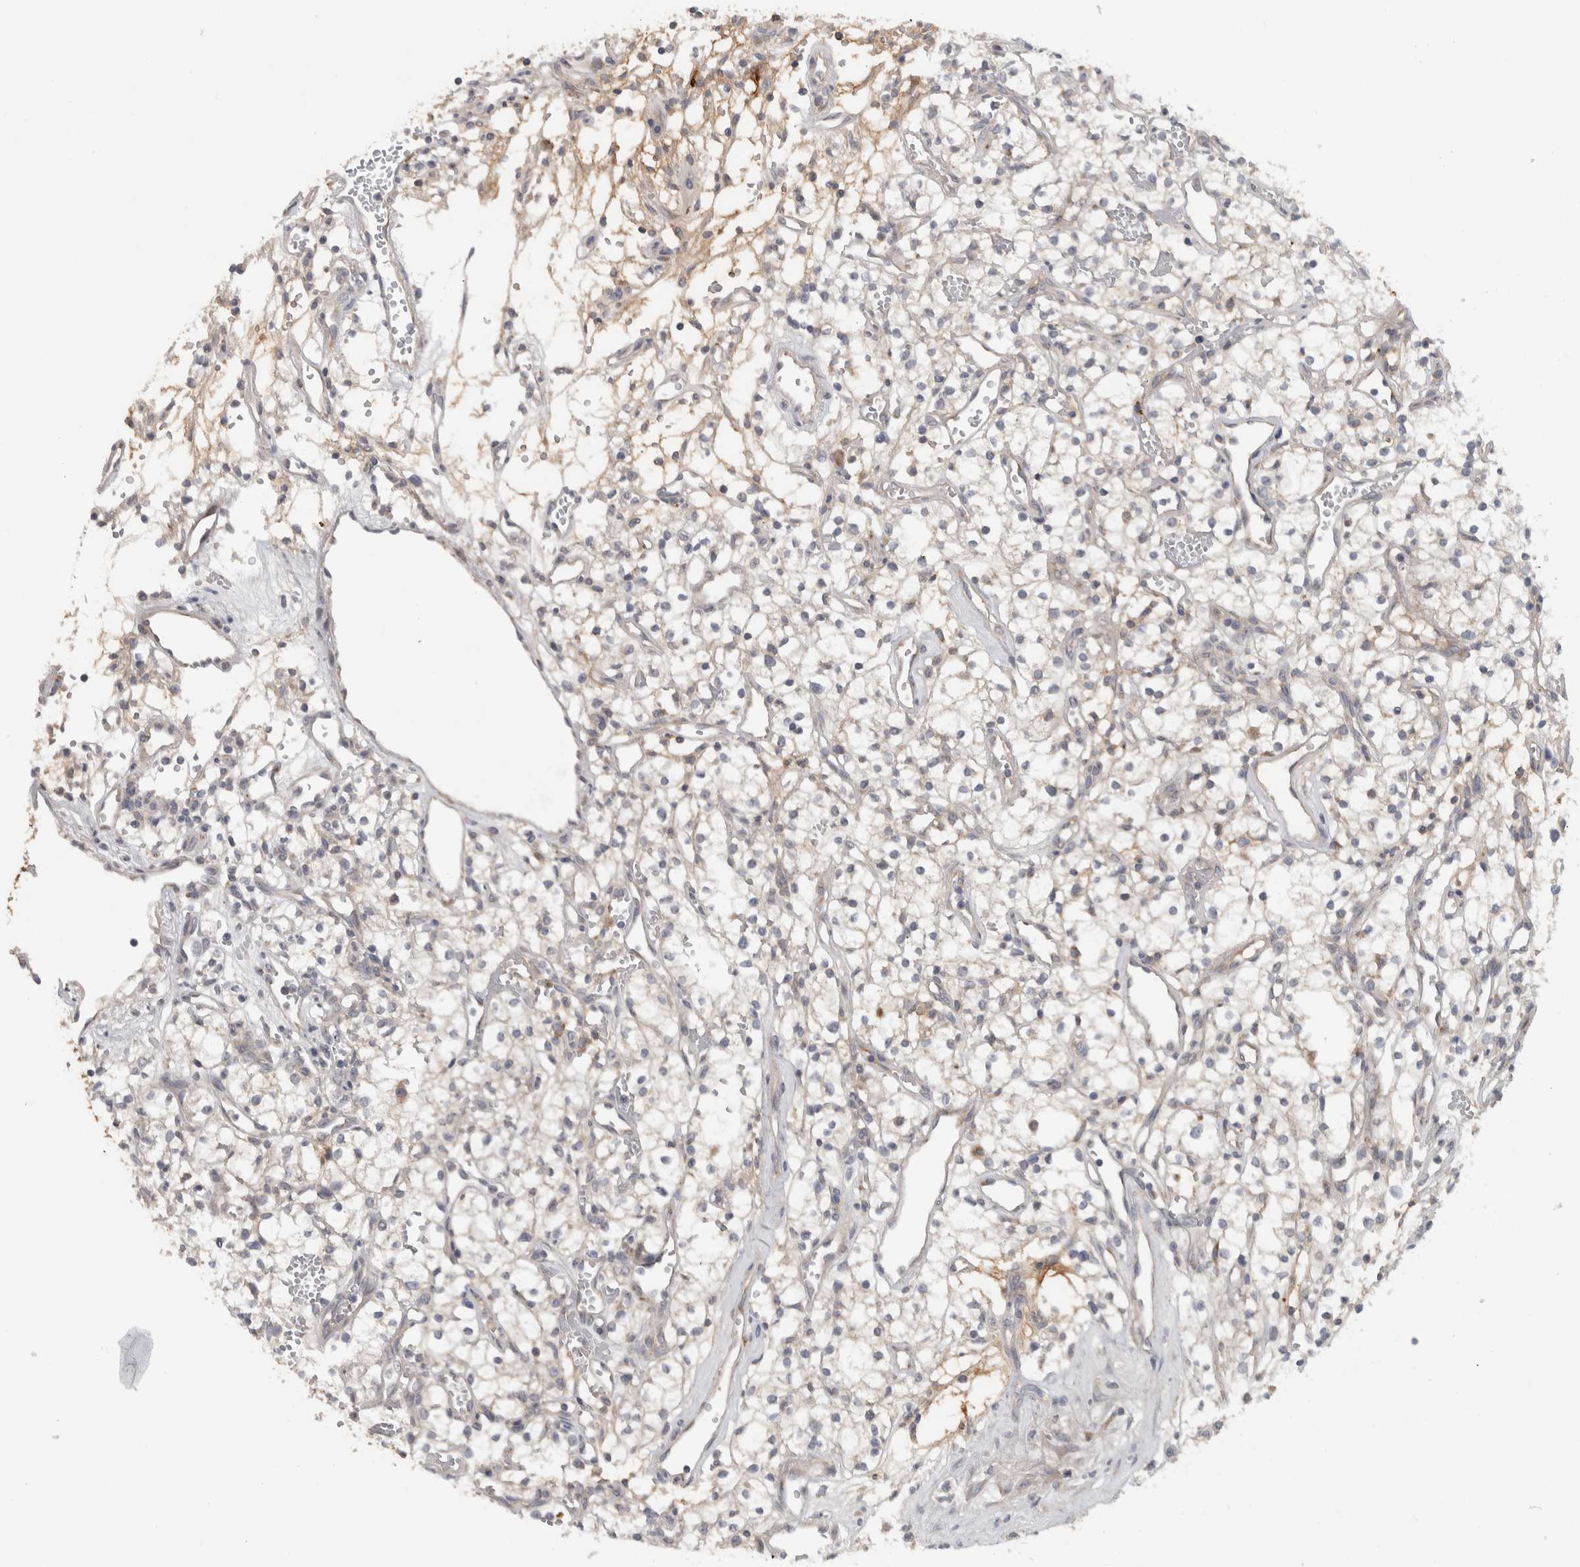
{"staining": {"intensity": "weak", "quantity": "<25%", "location": "cytoplasmic/membranous"}, "tissue": "renal cancer", "cell_type": "Tumor cells", "image_type": "cancer", "snomed": [{"axis": "morphology", "description": "Adenocarcinoma, NOS"}, {"axis": "topography", "description": "Kidney"}], "caption": "A micrograph of renal adenocarcinoma stained for a protein shows no brown staining in tumor cells.", "gene": "ADPRM", "patient": {"sex": "male", "age": 59}}